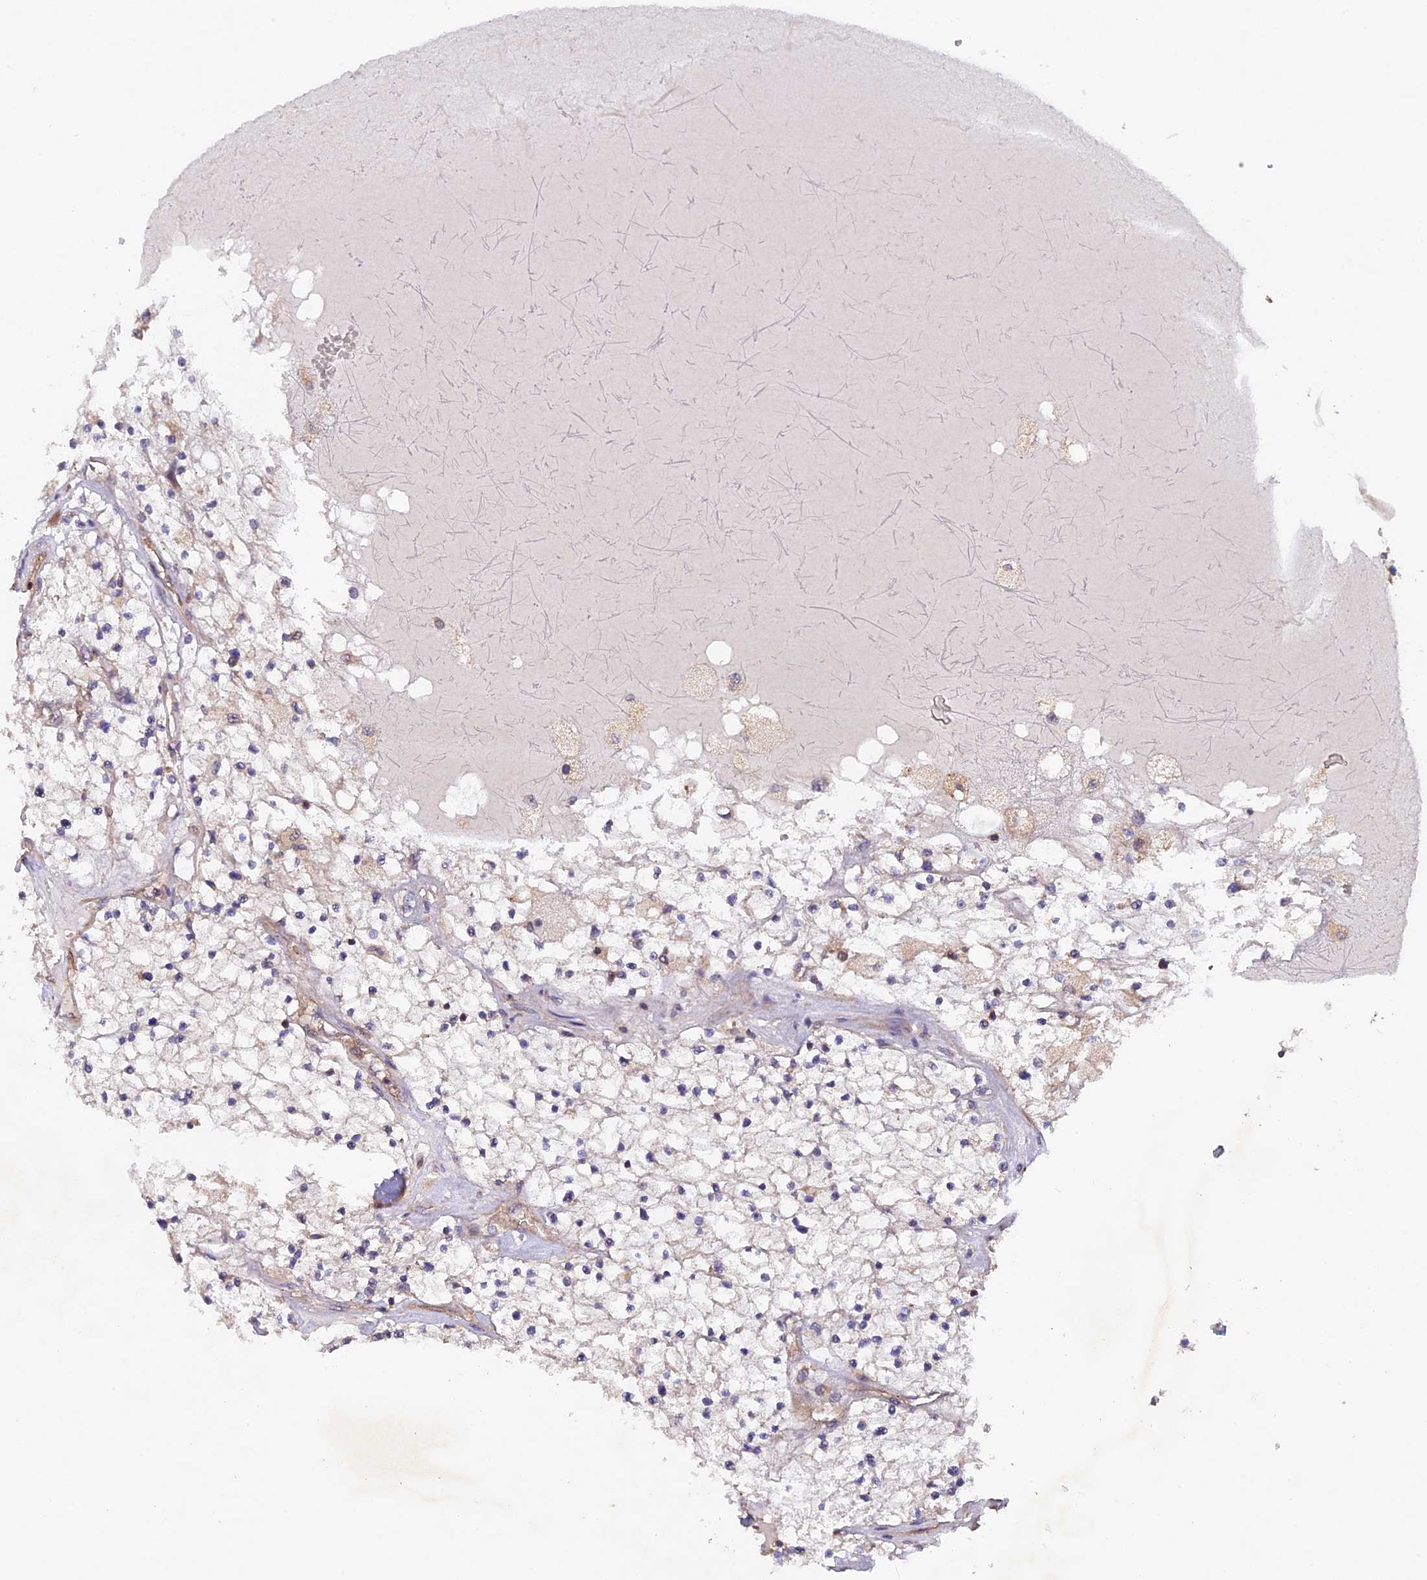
{"staining": {"intensity": "negative", "quantity": "none", "location": "none"}, "tissue": "renal cancer", "cell_type": "Tumor cells", "image_type": "cancer", "snomed": [{"axis": "morphology", "description": "Normal tissue, NOS"}, {"axis": "morphology", "description": "Adenocarcinoma, NOS"}, {"axis": "topography", "description": "Kidney"}], "caption": "Immunohistochemistry histopathology image of renal cancer (adenocarcinoma) stained for a protein (brown), which exhibits no expression in tumor cells. The staining was performed using DAB to visualize the protein expression in brown, while the nuclei were stained in blue with hematoxylin (Magnification: 20x).", "gene": "FERMT1", "patient": {"sex": "male", "age": 68}}